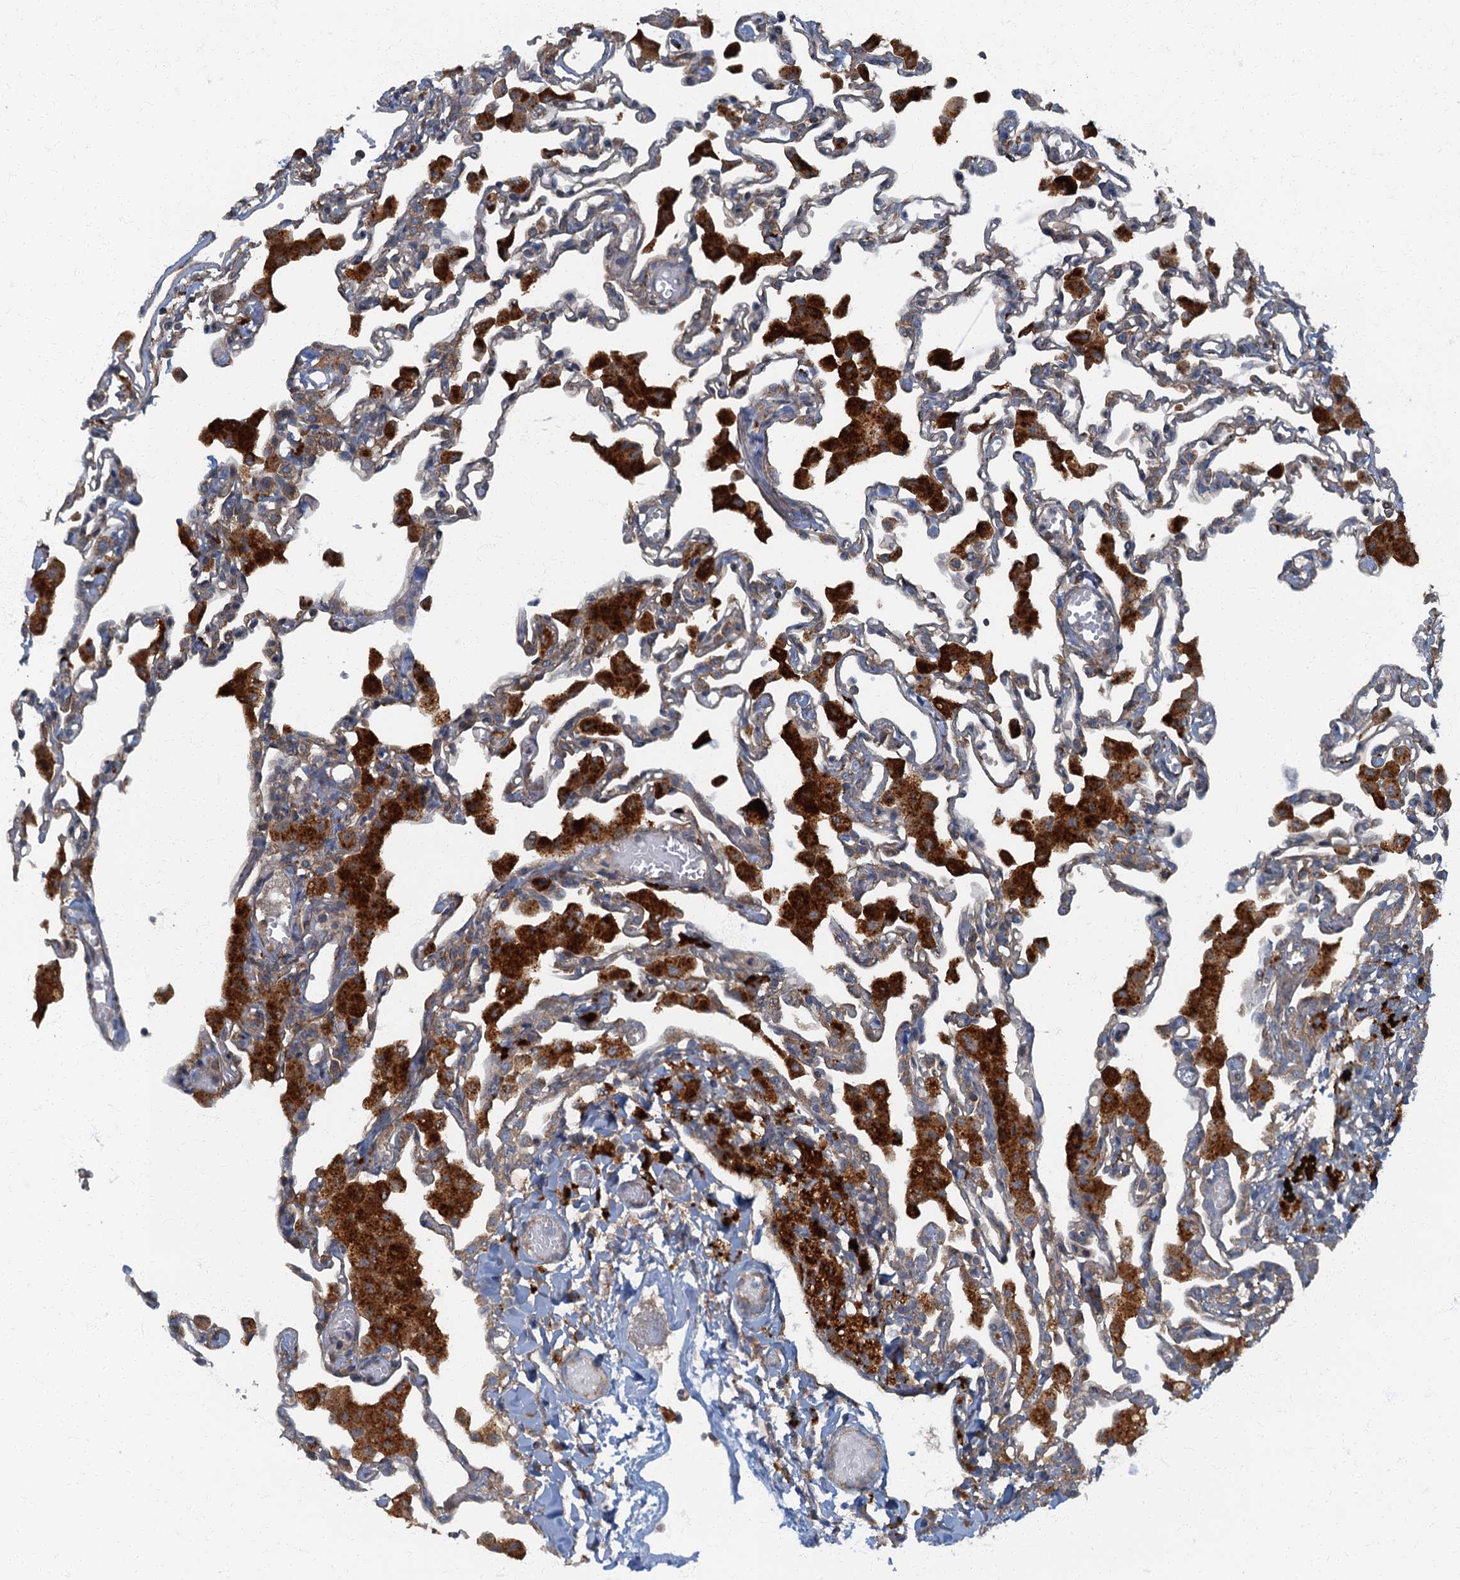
{"staining": {"intensity": "moderate", "quantity": "<25%", "location": "cytoplasmic/membranous"}, "tissue": "lung", "cell_type": "Alveolar cells", "image_type": "normal", "snomed": [{"axis": "morphology", "description": "Normal tissue, NOS"}, {"axis": "topography", "description": "Bronchus"}, {"axis": "topography", "description": "Lung"}], "caption": "Normal lung was stained to show a protein in brown. There is low levels of moderate cytoplasmic/membranous expression in about <25% of alveolar cells.", "gene": "ARL11", "patient": {"sex": "female", "age": 49}}